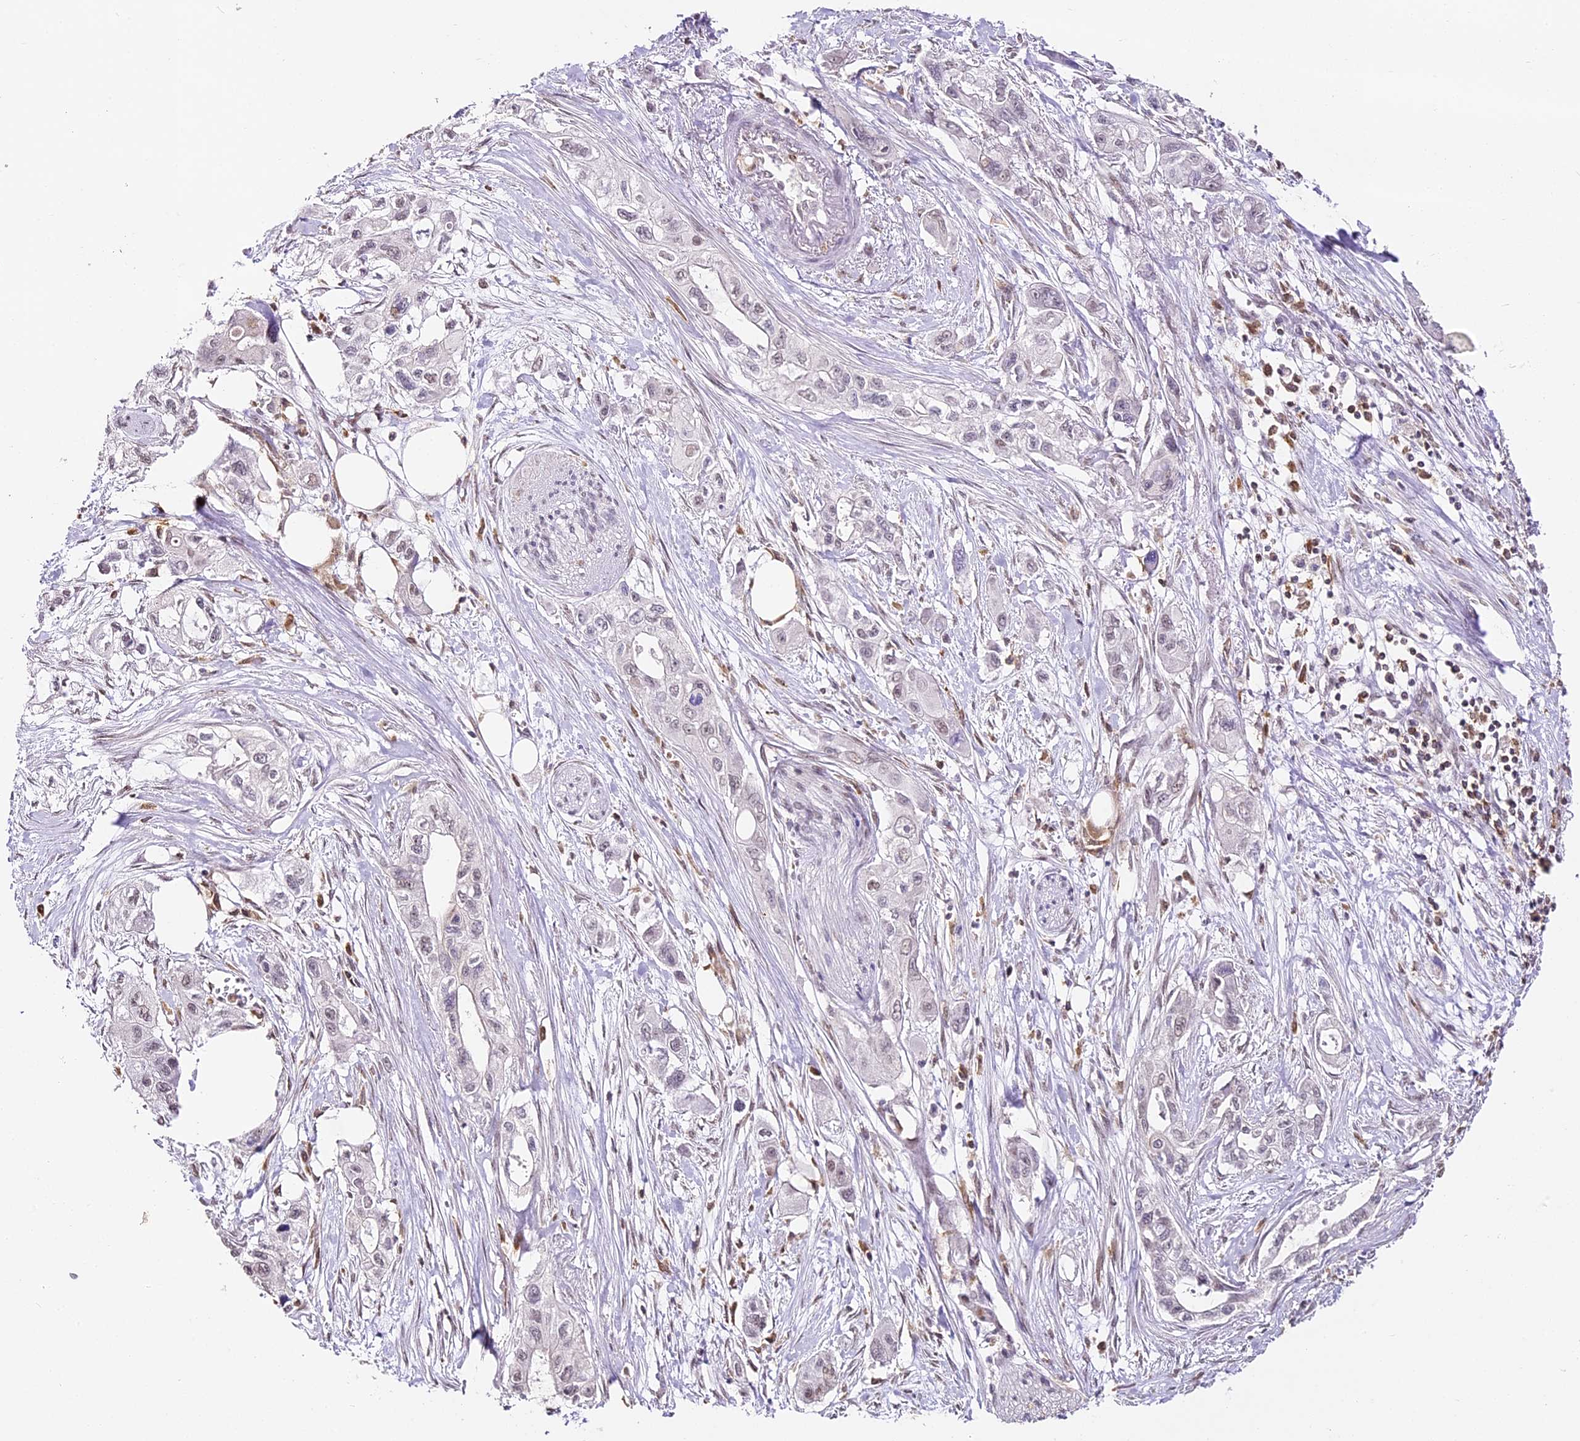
{"staining": {"intensity": "negative", "quantity": "none", "location": "none"}, "tissue": "pancreatic cancer", "cell_type": "Tumor cells", "image_type": "cancer", "snomed": [{"axis": "morphology", "description": "Adenocarcinoma, NOS"}, {"axis": "topography", "description": "Pancreas"}], "caption": "Immunohistochemical staining of human pancreatic cancer demonstrates no significant expression in tumor cells.", "gene": "DOCK2", "patient": {"sex": "male", "age": 75}}